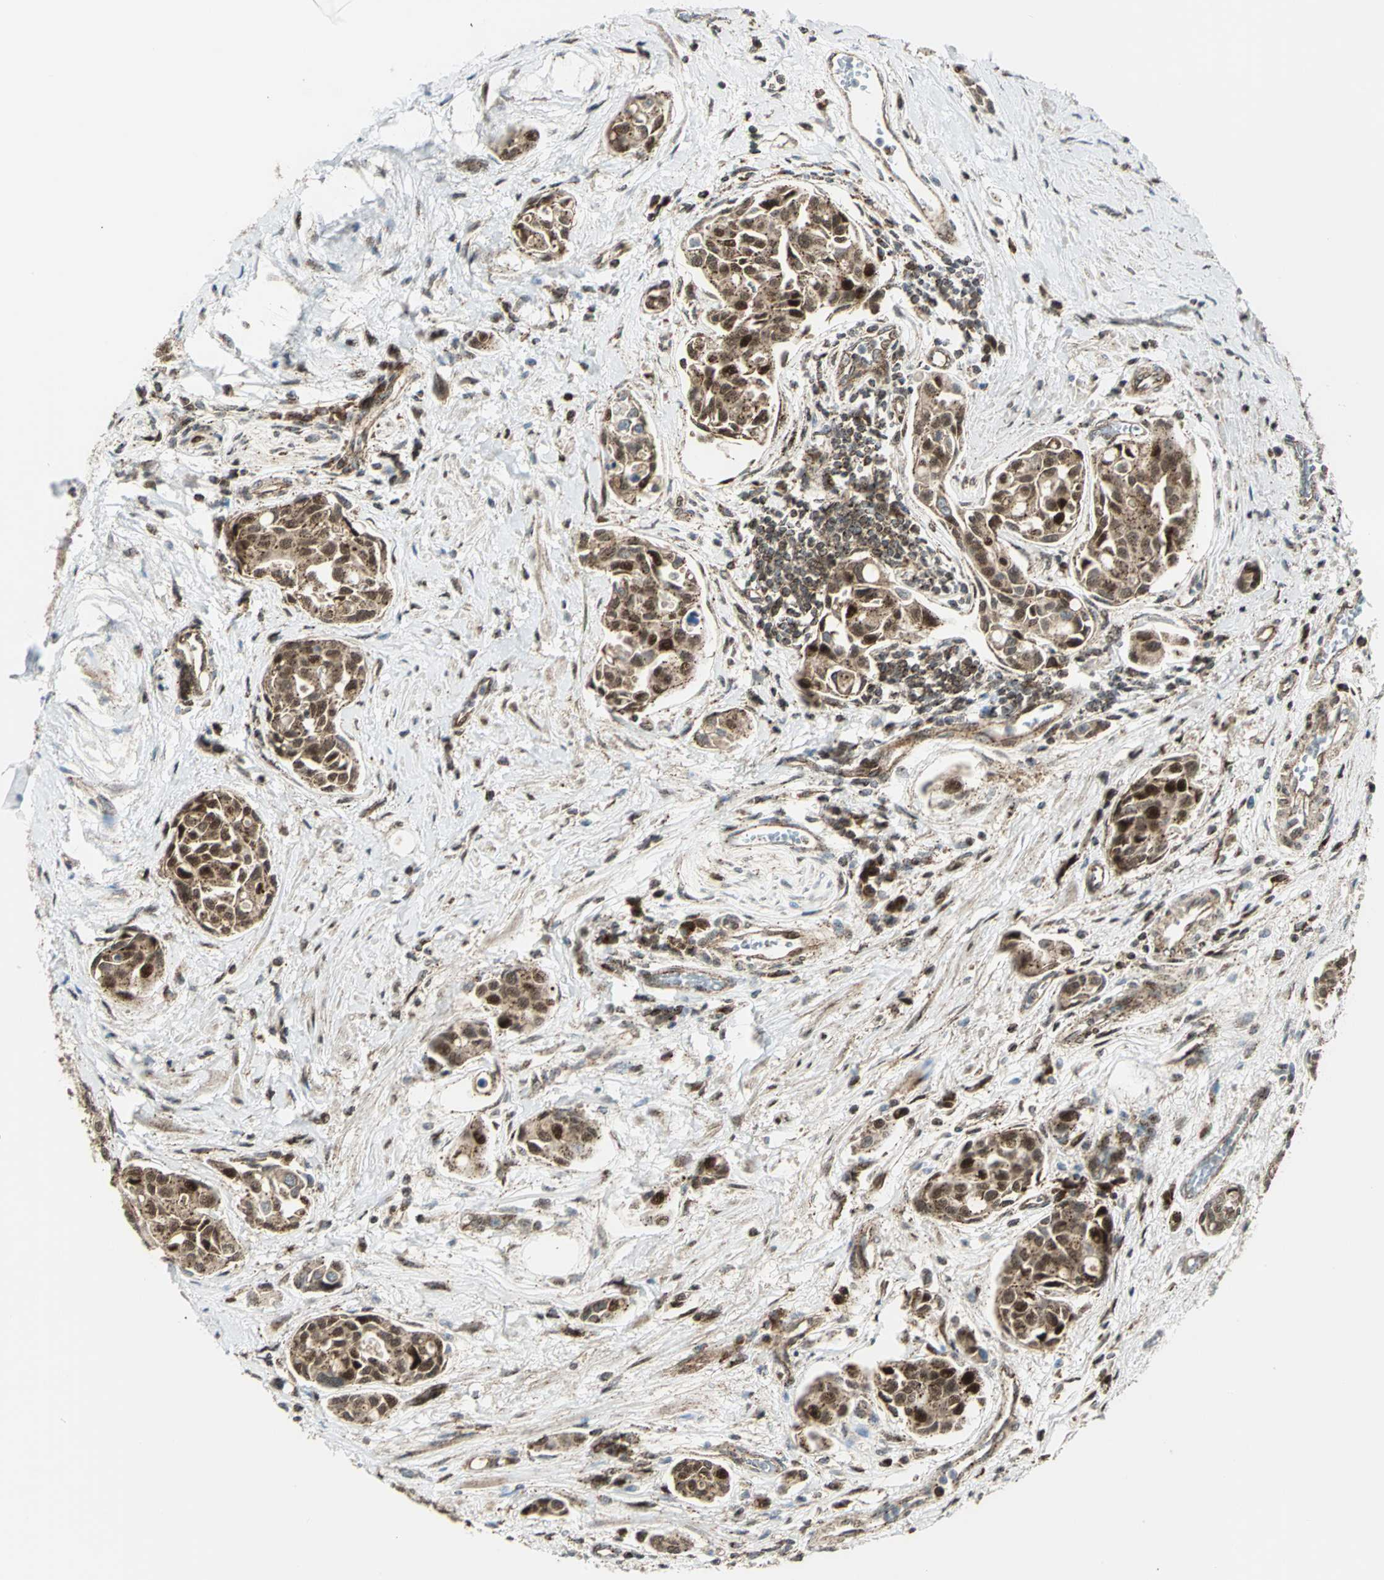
{"staining": {"intensity": "moderate", "quantity": ">75%", "location": "cytoplasmic/membranous,nuclear"}, "tissue": "urothelial cancer", "cell_type": "Tumor cells", "image_type": "cancer", "snomed": [{"axis": "morphology", "description": "Urothelial carcinoma, High grade"}, {"axis": "topography", "description": "Urinary bladder"}], "caption": "Protein expression analysis of human urothelial carcinoma (high-grade) reveals moderate cytoplasmic/membranous and nuclear positivity in approximately >75% of tumor cells.", "gene": "ATP6V1A", "patient": {"sex": "male", "age": 78}}